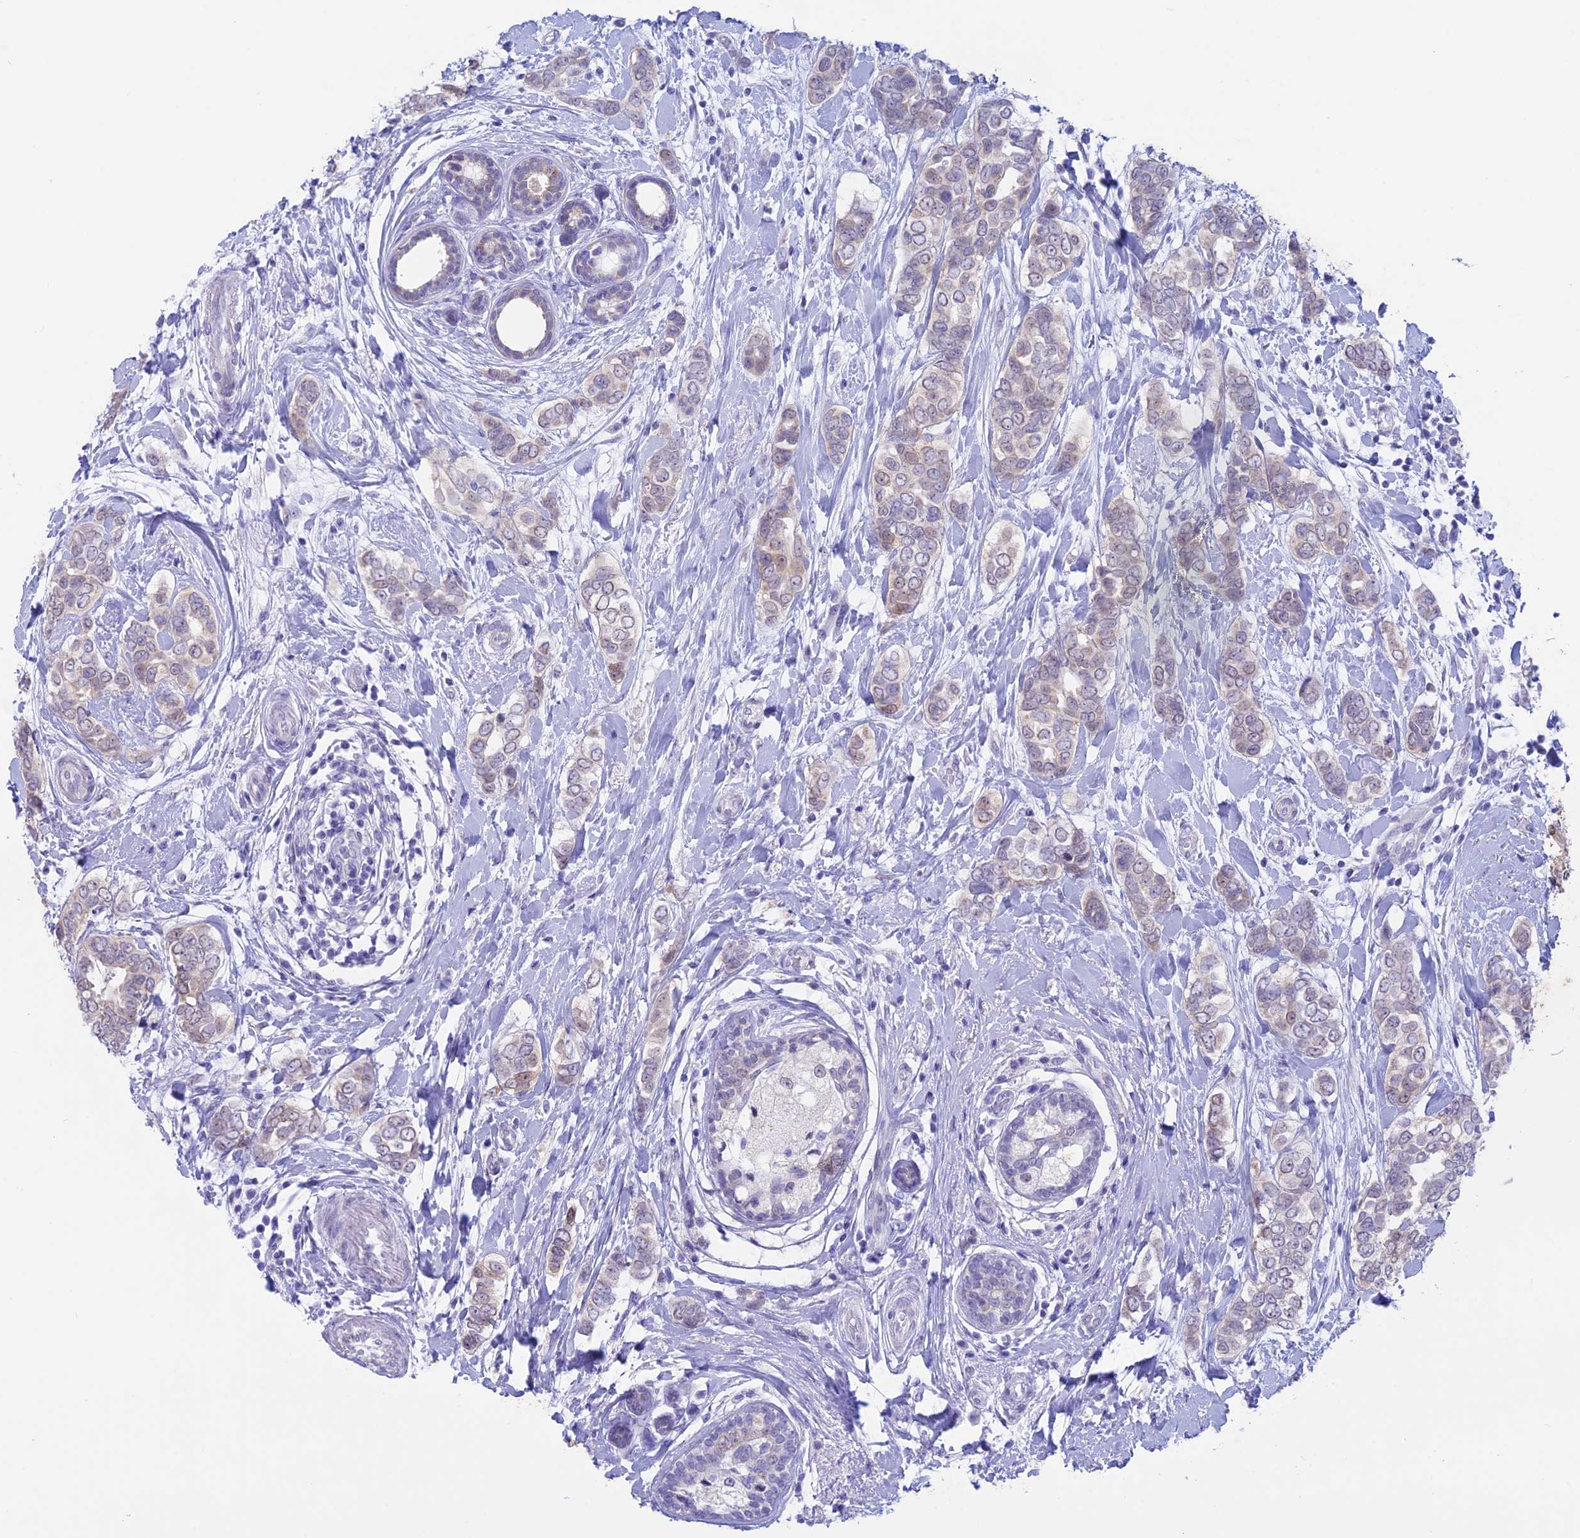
{"staining": {"intensity": "weak", "quantity": "25%-75%", "location": "cytoplasmic/membranous"}, "tissue": "breast cancer", "cell_type": "Tumor cells", "image_type": "cancer", "snomed": [{"axis": "morphology", "description": "Lobular carcinoma"}, {"axis": "topography", "description": "Breast"}], "caption": "Immunohistochemical staining of human breast lobular carcinoma exhibits low levels of weak cytoplasmic/membranous expression in about 25%-75% of tumor cells. Nuclei are stained in blue.", "gene": "LHFPL2", "patient": {"sex": "female", "age": 51}}